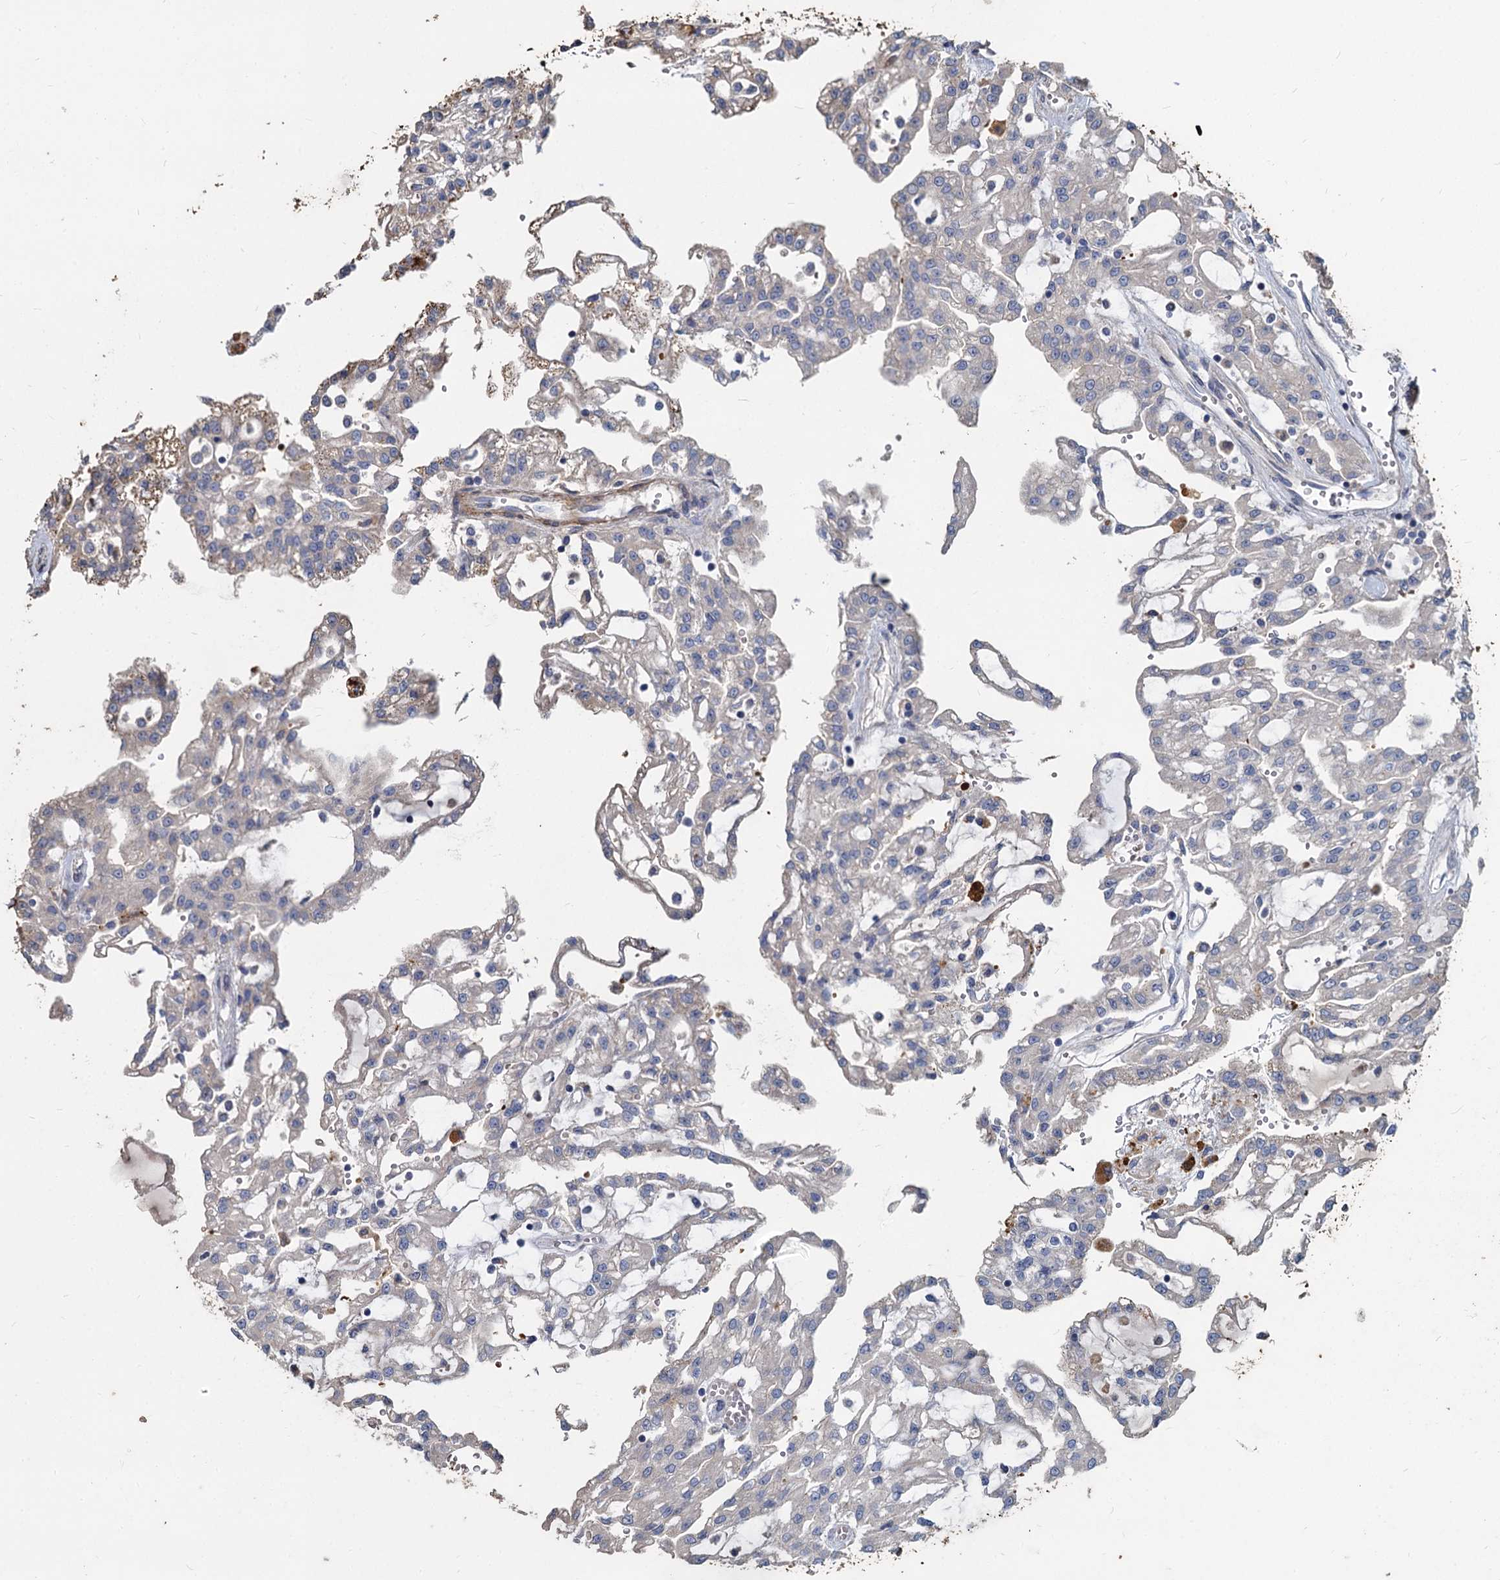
{"staining": {"intensity": "negative", "quantity": "none", "location": "none"}, "tissue": "renal cancer", "cell_type": "Tumor cells", "image_type": "cancer", "snomed": [{"axis": "morphology", "description": "Adenocarcinoma, NOS"}, {"axis": "topography", "description": "Kidney"}], "caption": "DAB immunohistochemical staining of renal cancer exhibits no significant staining in tumor cells. (DAB (3,3'-diaminobenzidine) IHC, high magnification).", "gene": "TCTN2", "patient": {"sex": "male", "age": 63}}